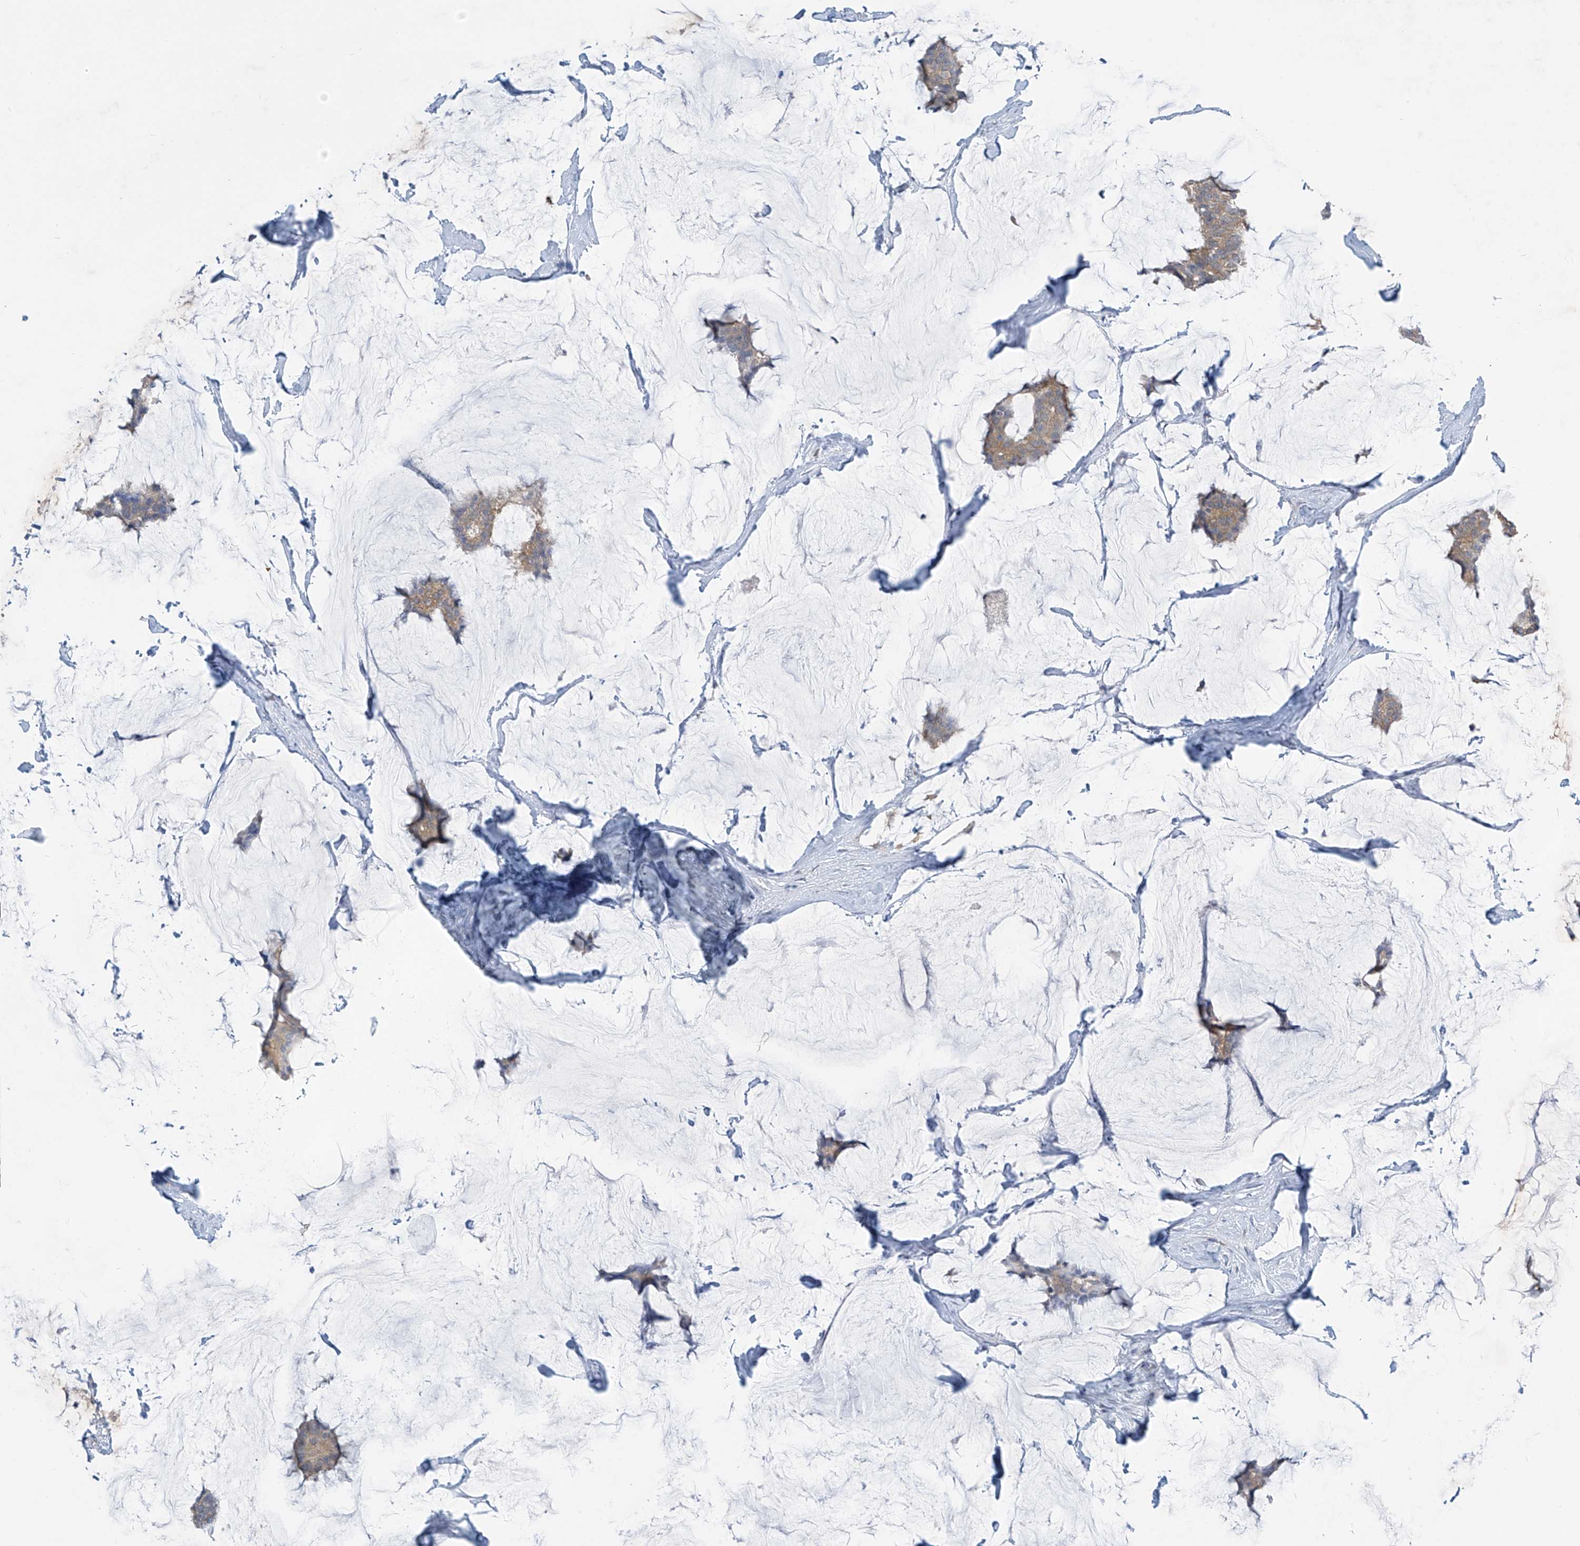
{"staining": {"intensity": "moderate", "quantity": ">75%", "location": "cytoplasmic/membranous"}, "tissue": "breast cancer", "cell_type": "Tumor cells", "image_type": "cancer", "snomed": [{"axis": "morphology", "description": "Duct carcinoma"}, {"axis": "topography", "description": "Breast"}], "caption": "Protein positivity by immunohistochemistry (IHC) demonstrates moderate cytoplasmic/membranous staining in about >75% of tumor cells in breast cancer (invasive ductal carcinoma).", "gene": "APLF", "patient": {"sex": "female", "age": 93}}